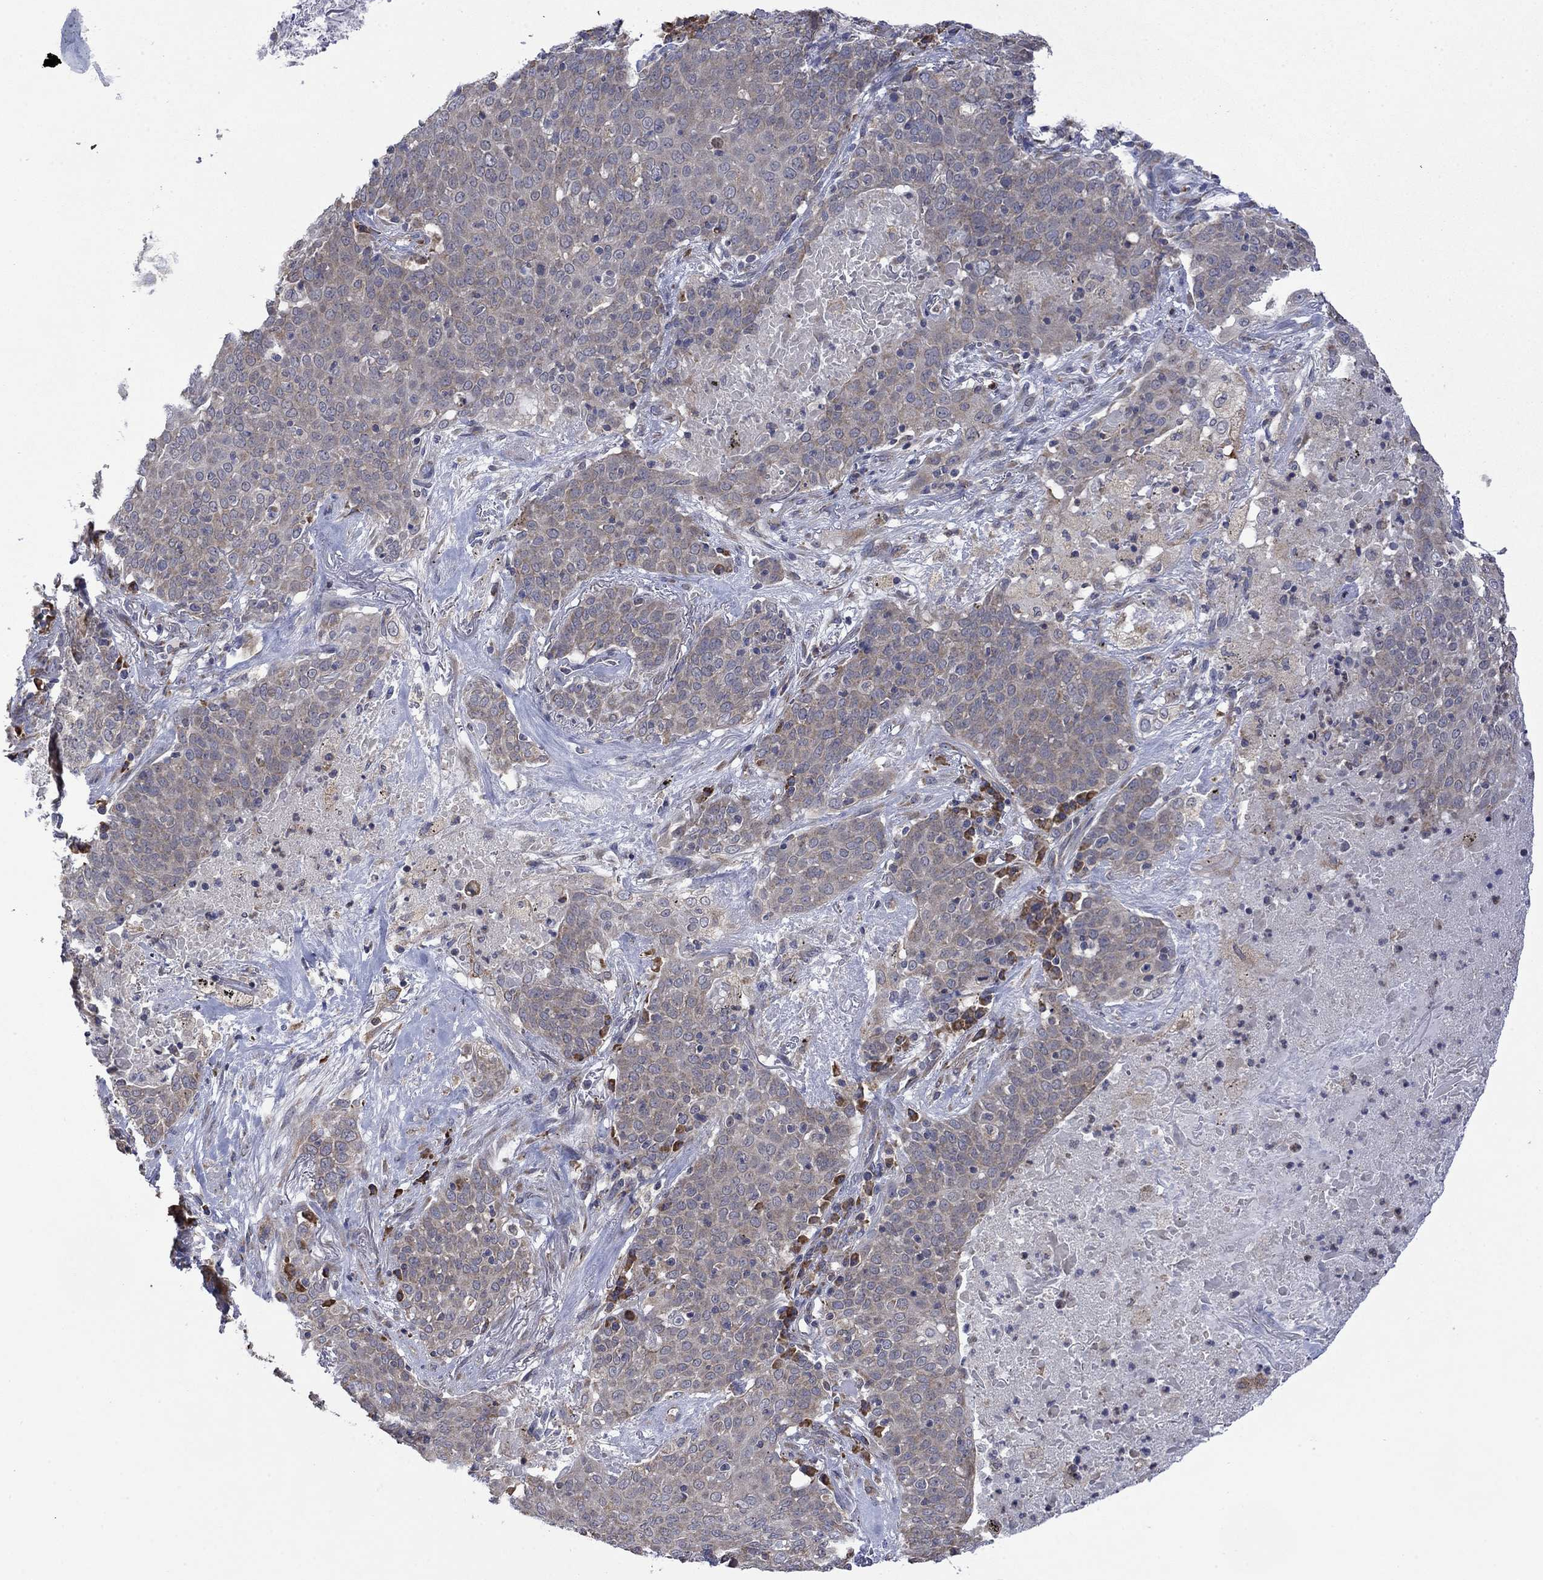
{"staining": {"intensity": "weak", "quantity": "<25%", "location": "cytoplasmic/membranous"}, "tissue": "lung cancer", "cell_type": "Tumor cells", "image_type": "cancer", "snomed": [{"axis": "morphology", "description": "Squamous cell carcinoma, NOS"}, {"axis": "topography", "description": "Lung"}], "caption": "A high-resolution photomicrograph shows immunohistochemistry staining of lung cancer (squamous cell carcinoma), which demonstrates no significant staining in tumor cells. (Immunohistochemistry, brightfield microscopy, high magnification).", "gene": "FURIN", "patient": {"sex": "male", "age": 82}}